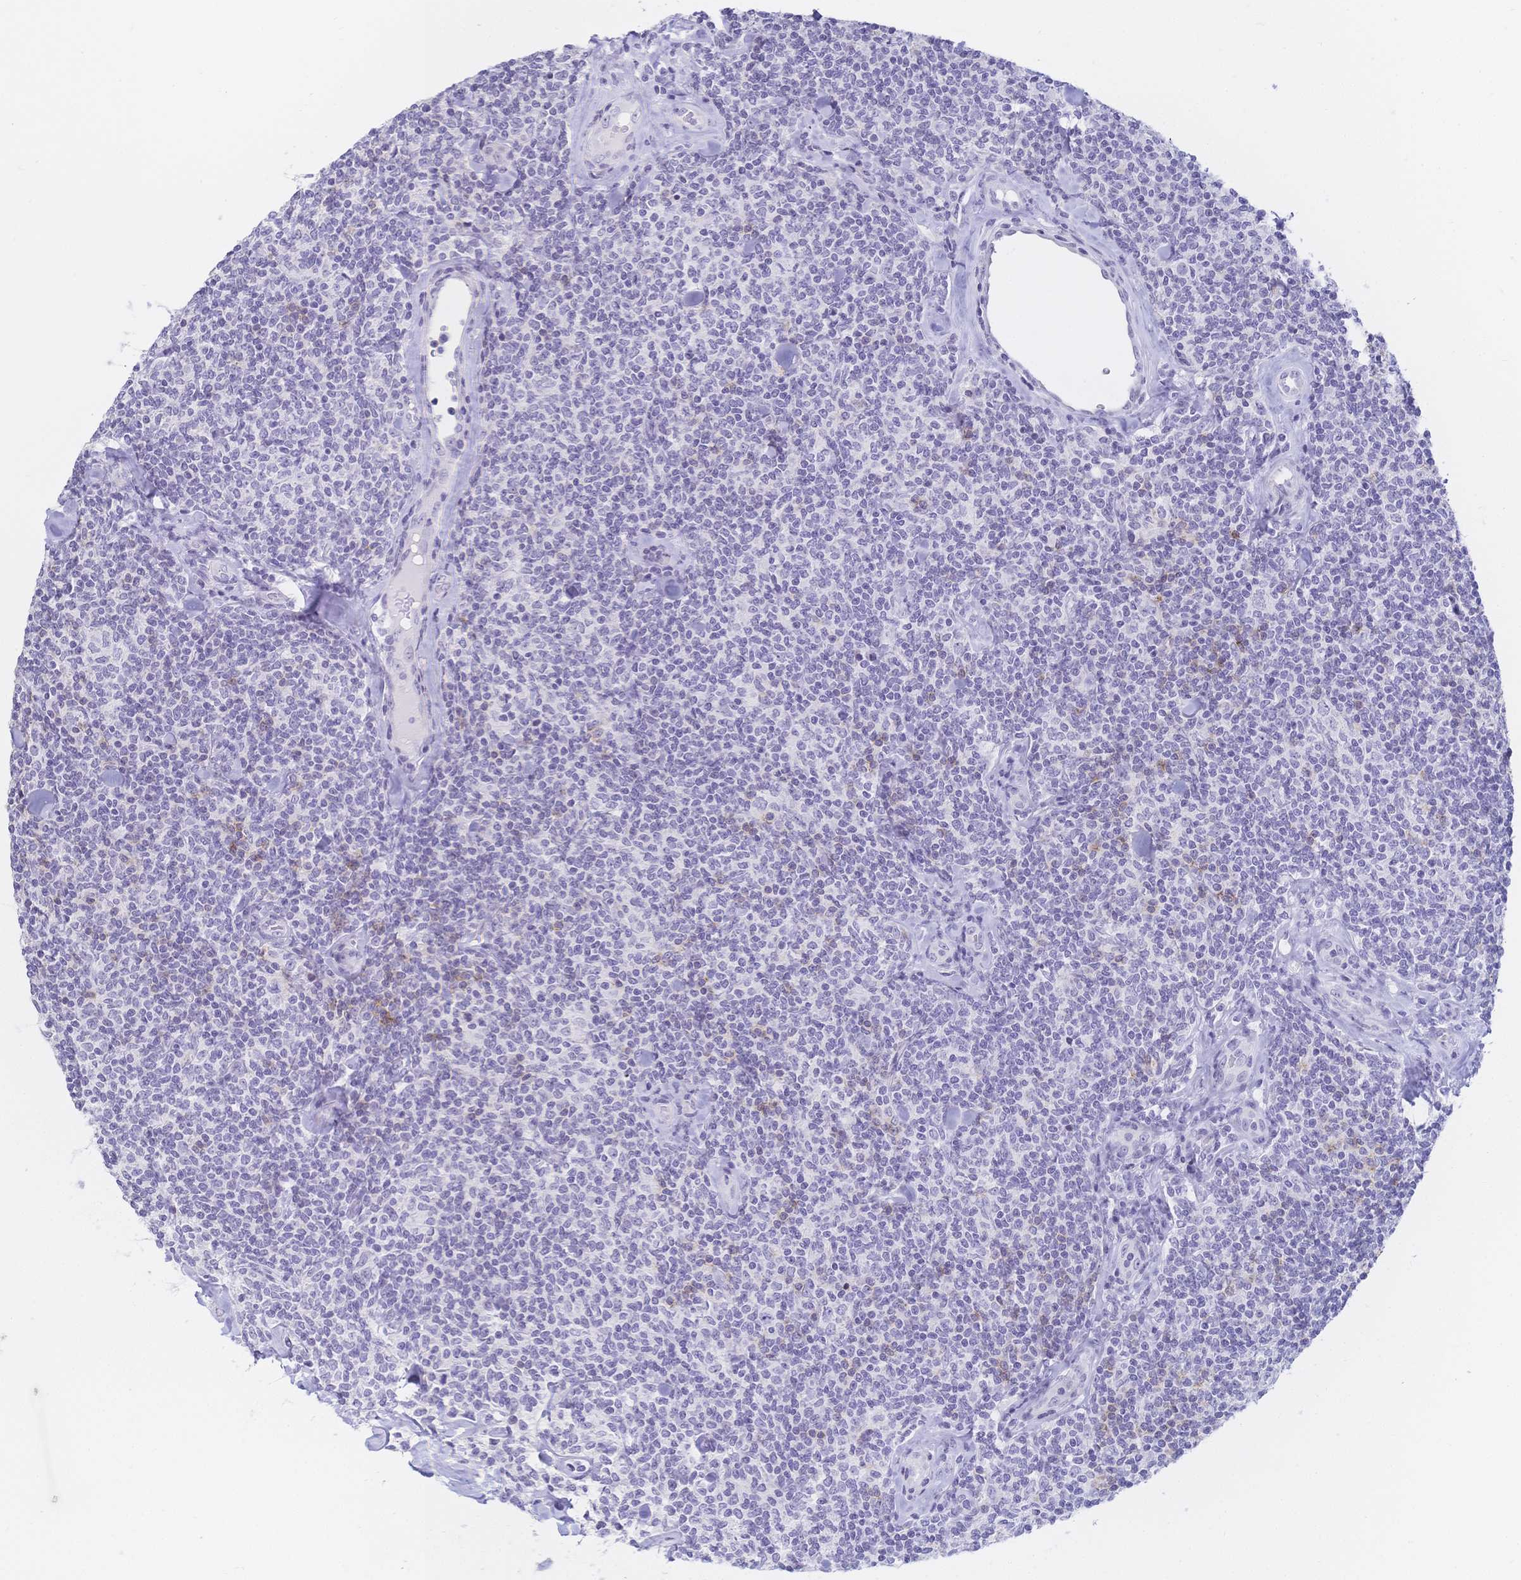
{"staining": {"intensity": "negative", "quantity": "none", "location": "none"}, "tissue": "lymphoma", "cell_type": "Tumor cells", "image_type": "cancer", "snomed": [{"axis": "morphology", "description": "Malignant lymphoma, non-Hodgkin's type, Low grade"}, {"axis": "topography", "description": "Lymph node"}], "caption": "This is an IHC photomicrograph of low-grade malignant lymphoma, non-Hodgkin's type. There is no positivity in tumor cells.", "gene": "CR2", "patient": {"sex": "female", "age": 56}}